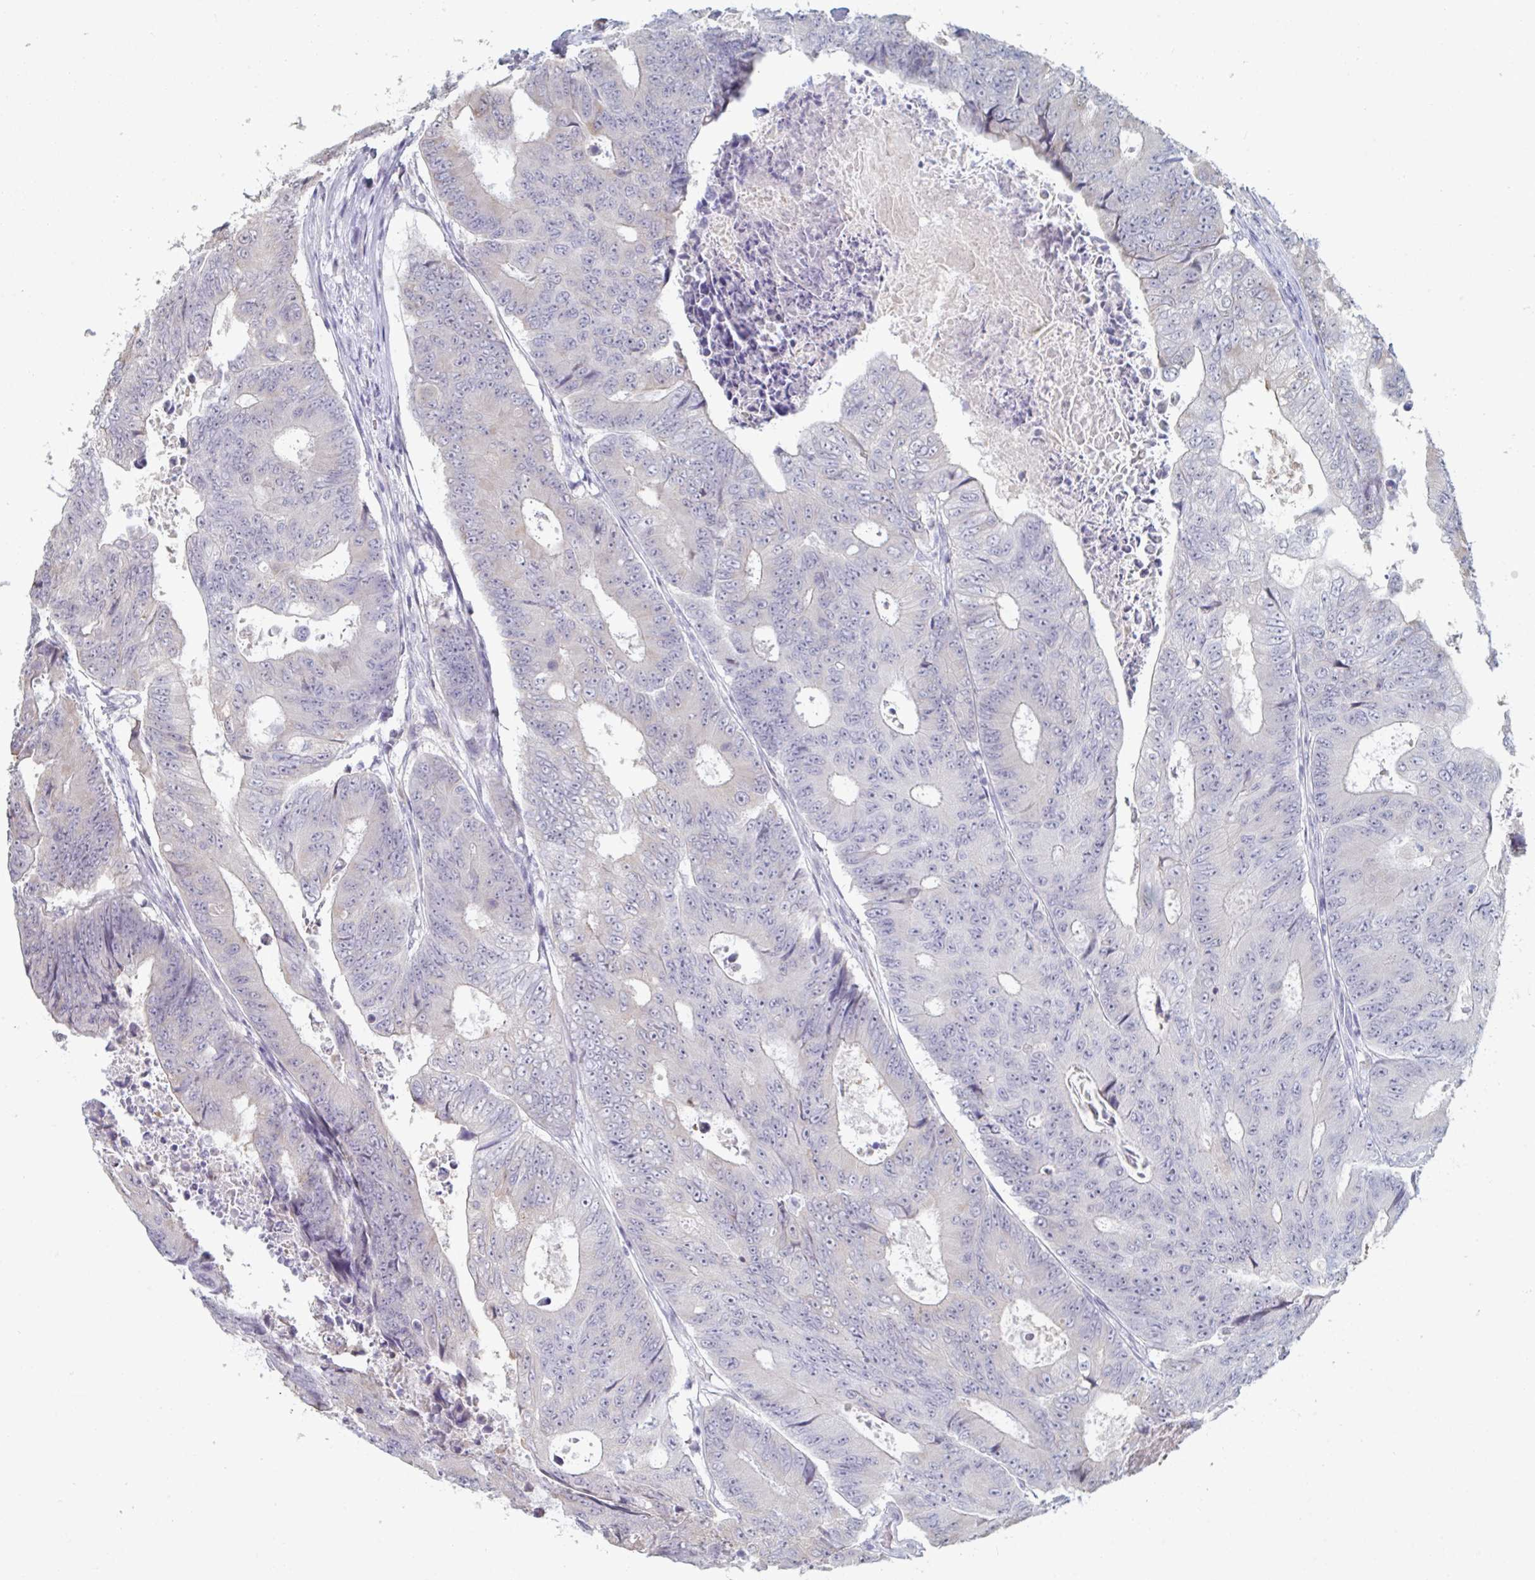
{"staining": {"intensity": "negative", "quantity": "none", "location": "none"}, "tissue": "colorectal cancer", "cell_type": "Tumor cells", "image_type": "cancer", "snomed": [{"axis": "morphology", "description": "Adenocarcinoma, NOS"}, {"axis": "topography", "description": "Colon"}], "caption": "Tumor cells are negative for protein expression in human colorectal cancer (adenocarcinoma).", "gene": "FOXA1", "patient": {"sex": "female", "age": 48}}